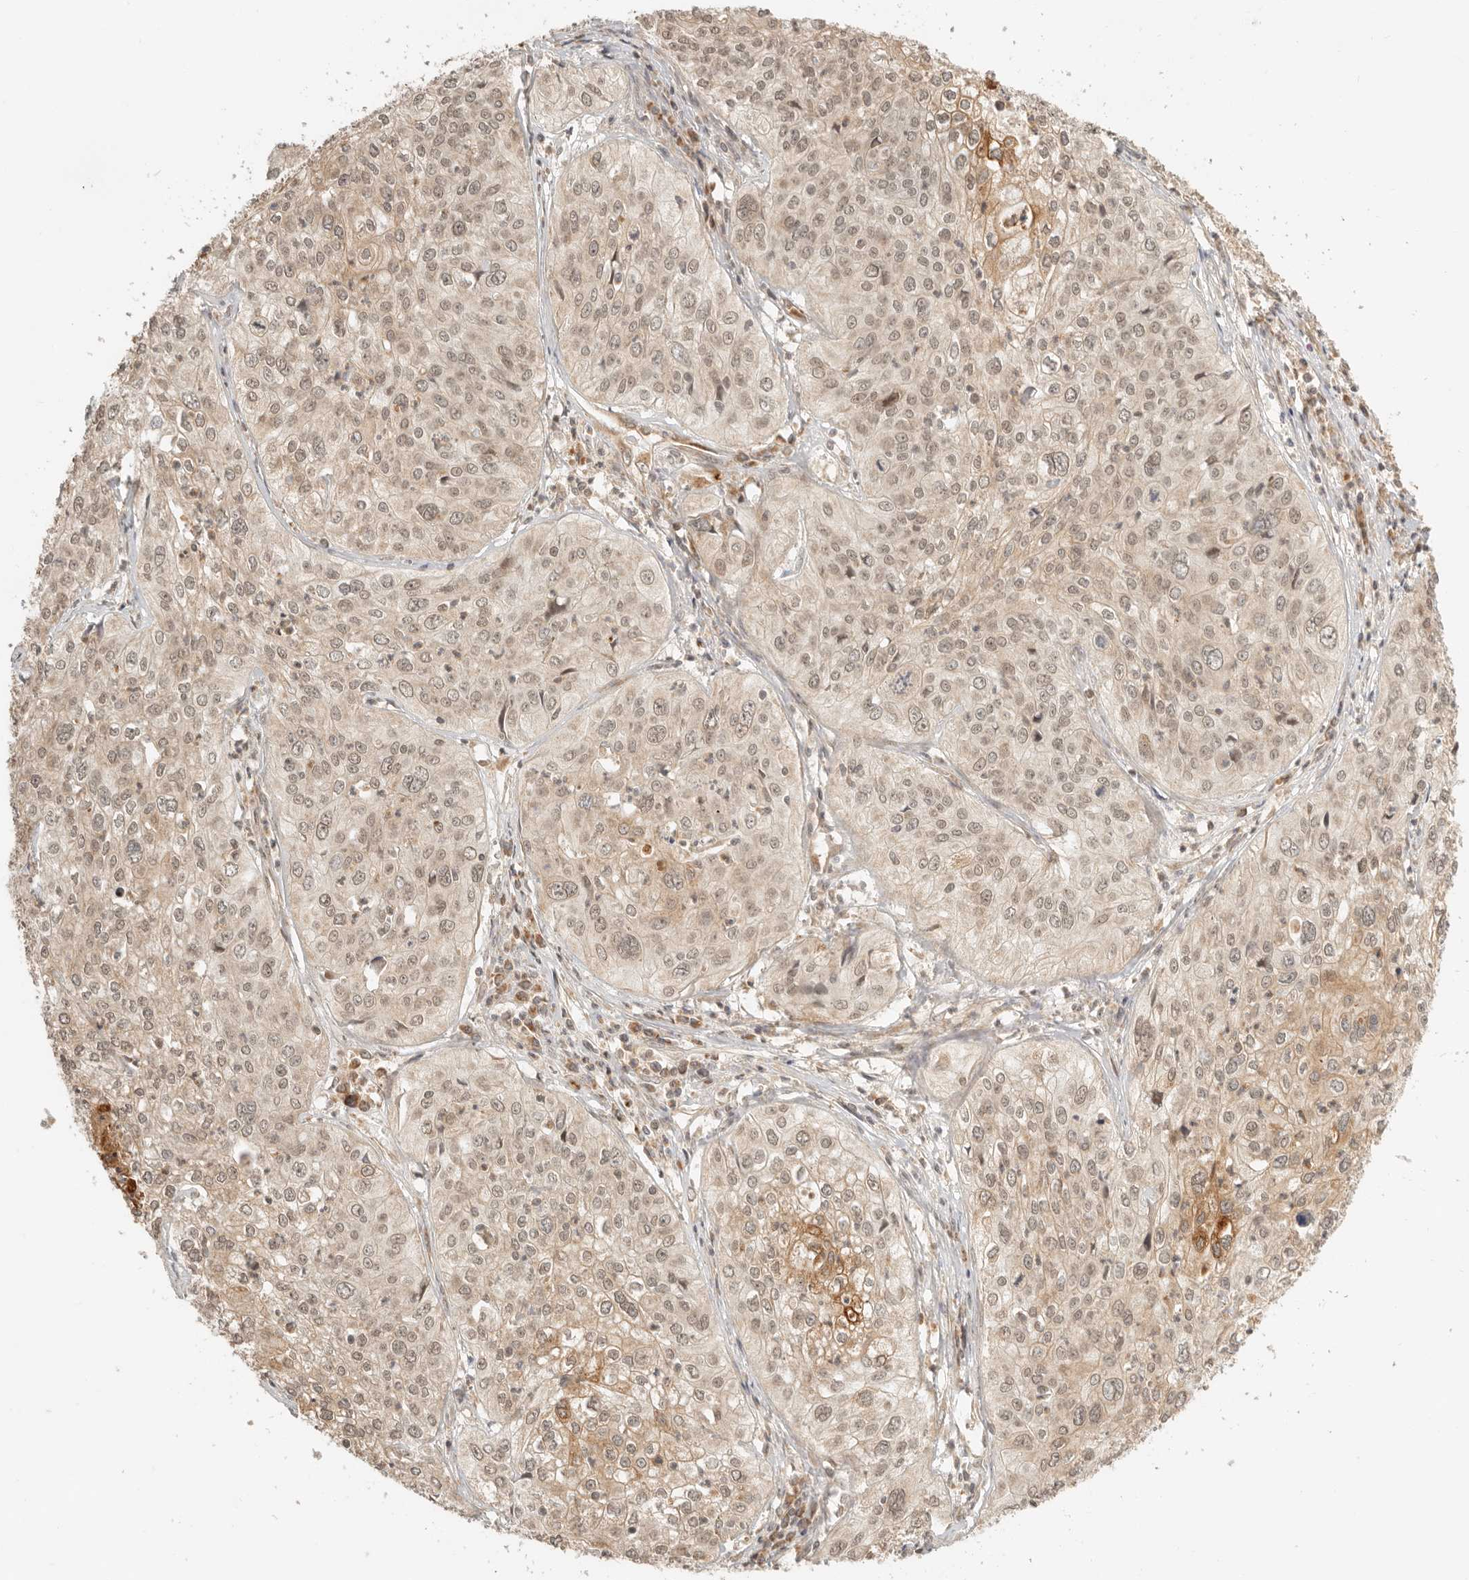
{"staining": {"intensity": "moderate", "quantity": "25%-75%", "location": "cytoplasmic/membranous,nuclear"}, "tissue": "cervical cancer", "cell_type": "Tumor cells", "image_type": "cancer", "snomed": [{"axis": "morphology", "description": "Squamous cell carcinoma, NOS"}, {"axis": "topography", "description": "Cervix"}], "caption": "Squamous cell carcinoma (cervical) stained with a brown dye reveals moderate cytoplasmic/membranous and nuclear positive positivity in about 25%-75% of tumor cells.", "gene": "BAALC", "patient": {"sex": "female", "age": 31}}